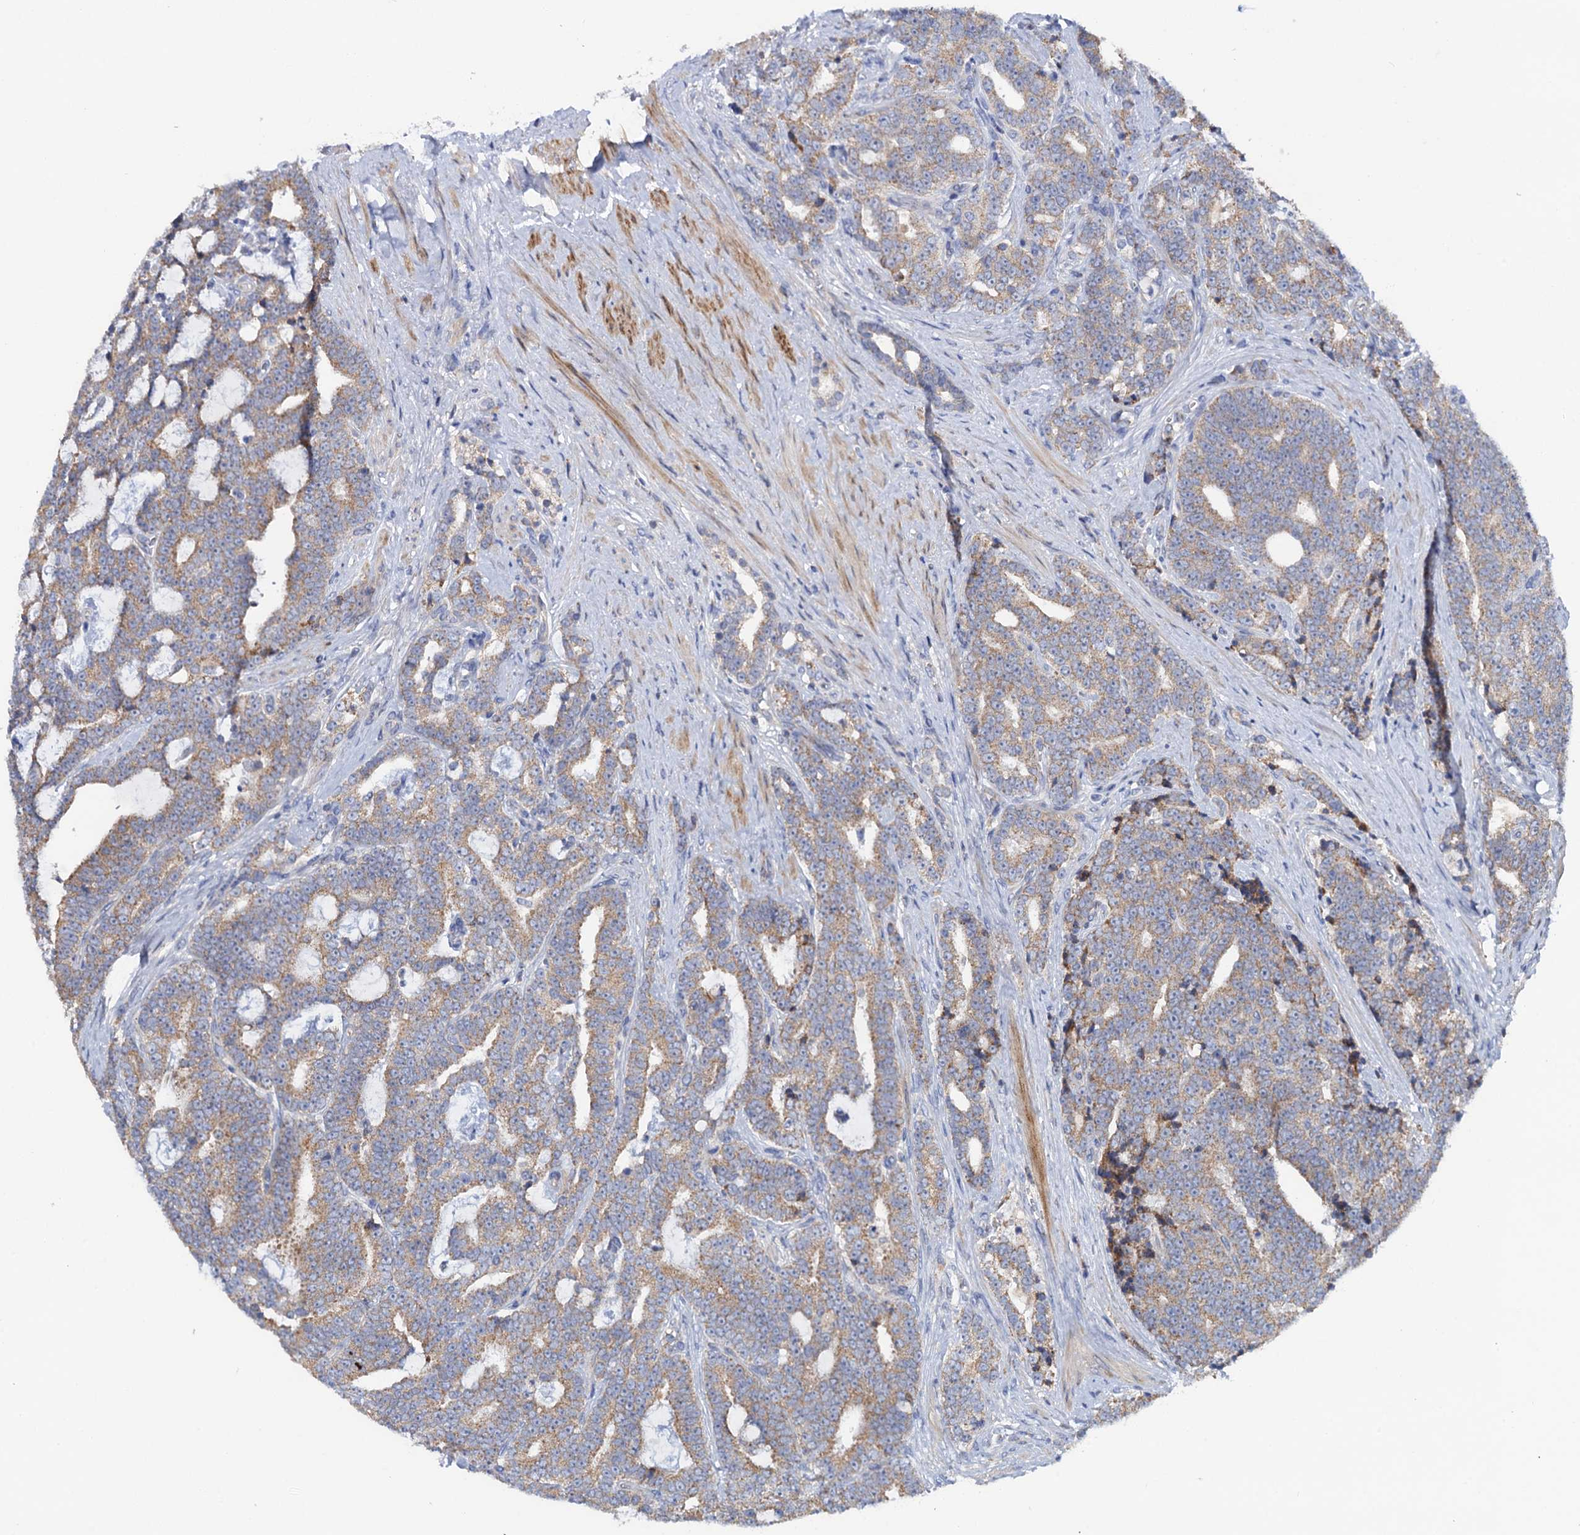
{"staining": {"intensity": "weak", "quantity": ">75%", "location": "cytoplasmic/membranous"}, "tissue": "prostate cancer", "cell_type": "Tumor cells", "image_type": "cancer", "snomed": [{"axis": "morphology", "description": "Adenocarcinoma, High grade"}, {"axis": "topography", "description": "Prostate and seminal vesicle, NOS"}], "caption": "Tumor cells demonstrate low levels of weak cytoplasmic/membranous expression in approximately >75% of cells in human prostate high-grade adenocarcinoma. (brown staining indicates protein expression, while blue staining denotes nuclei).", "gene": "MRPL48", "patient": {"sex": "male", "age": 67}}